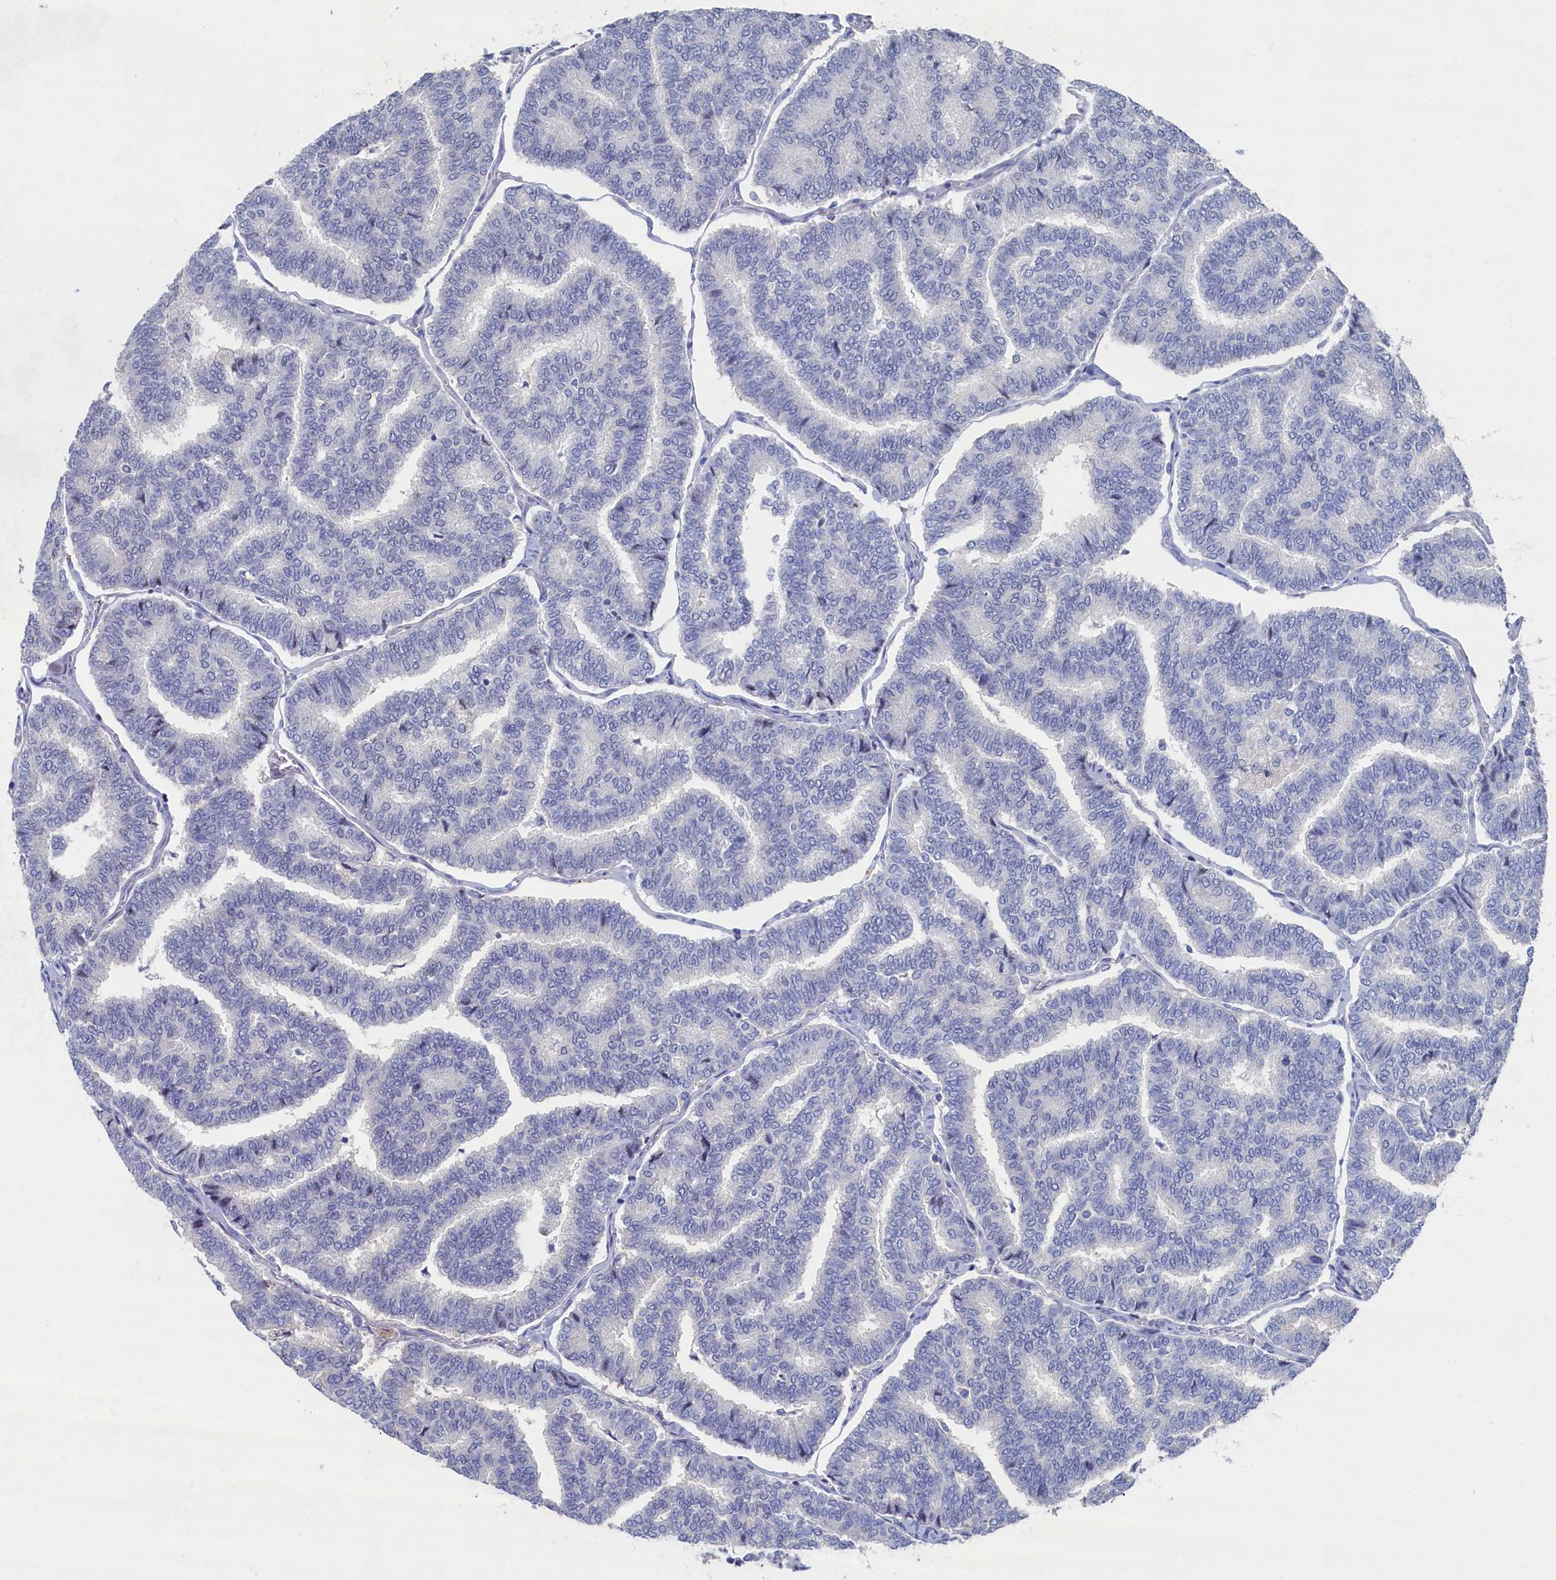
{"staining": {"intensity": "negative", "quantity": "none", "location": "none"}, "tissue": "thyroid cancer", "cell_type": "Tumor cells", "image_type": "cancer", "snomed": [{"axis": "morphology", "description": "Papillary adenocarcinoma, NOS"}, {"axis": "topography", "description": "Thyroid gland"}], "caption": "Immunohistochemical staining of human thyroid cancer exhibits no significant staining in tumor cells.", "gene": "CBLIF", "patient": {"sex": "female", "age": 35}}